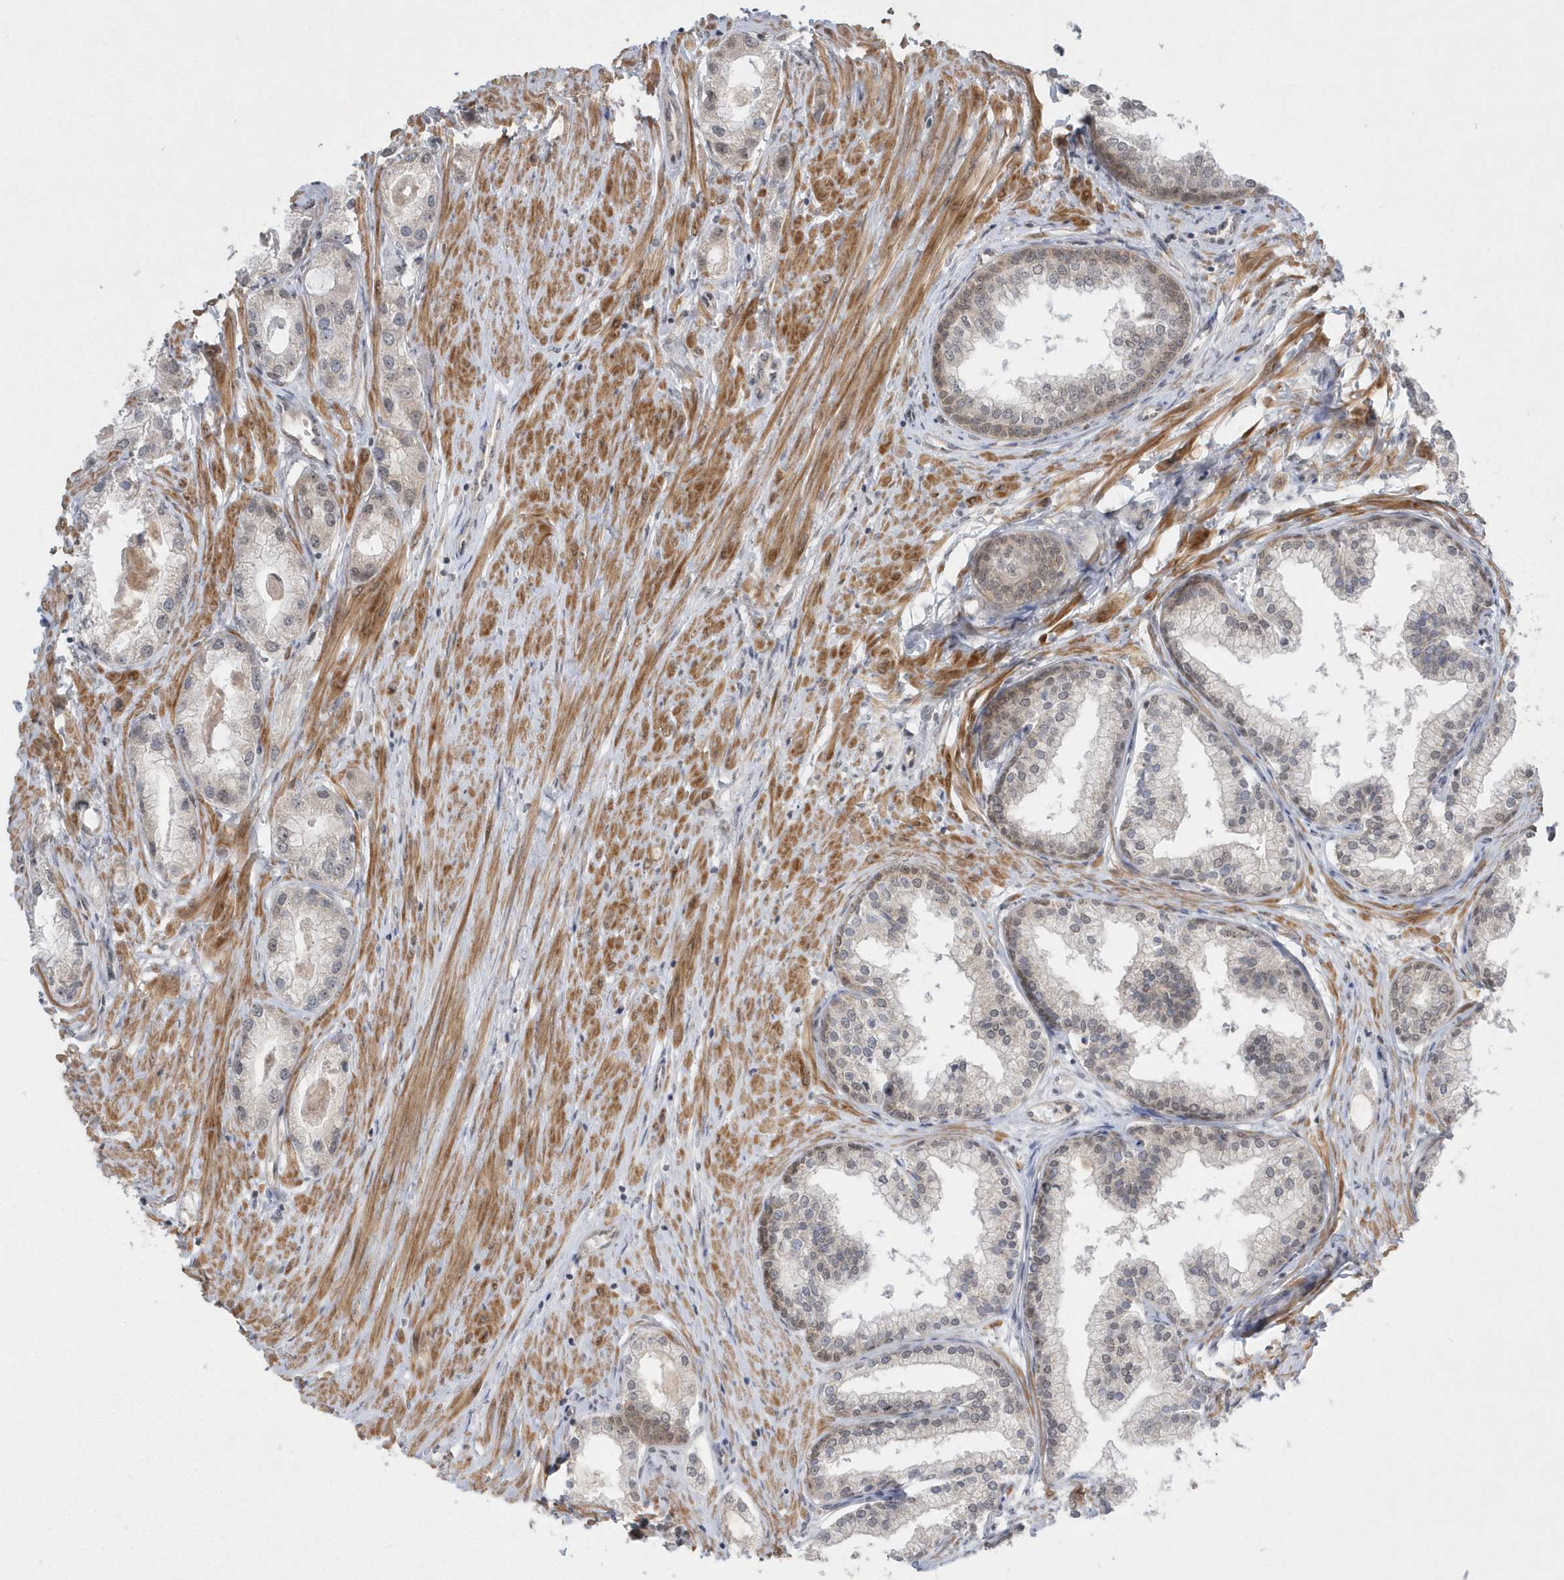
{"staining": {"intensity": "negative", "quantity": "none", "location": "none"}, "tissue": "prostate cancer", "cell_type": "Tumor cells", "image_type": "cancer", "snomed": [{"axis": "morphology", "description": "Adenocarcinoma, Low grade"}, {"axis": "topography", "description": "Prostate"}], "caption": "Tumor cells show no significant protein staining in prostate cancer (adenocarcinoma (low-grade)).", "gene": "MXI1", "patient": {"sex": "male", "age": 62}}